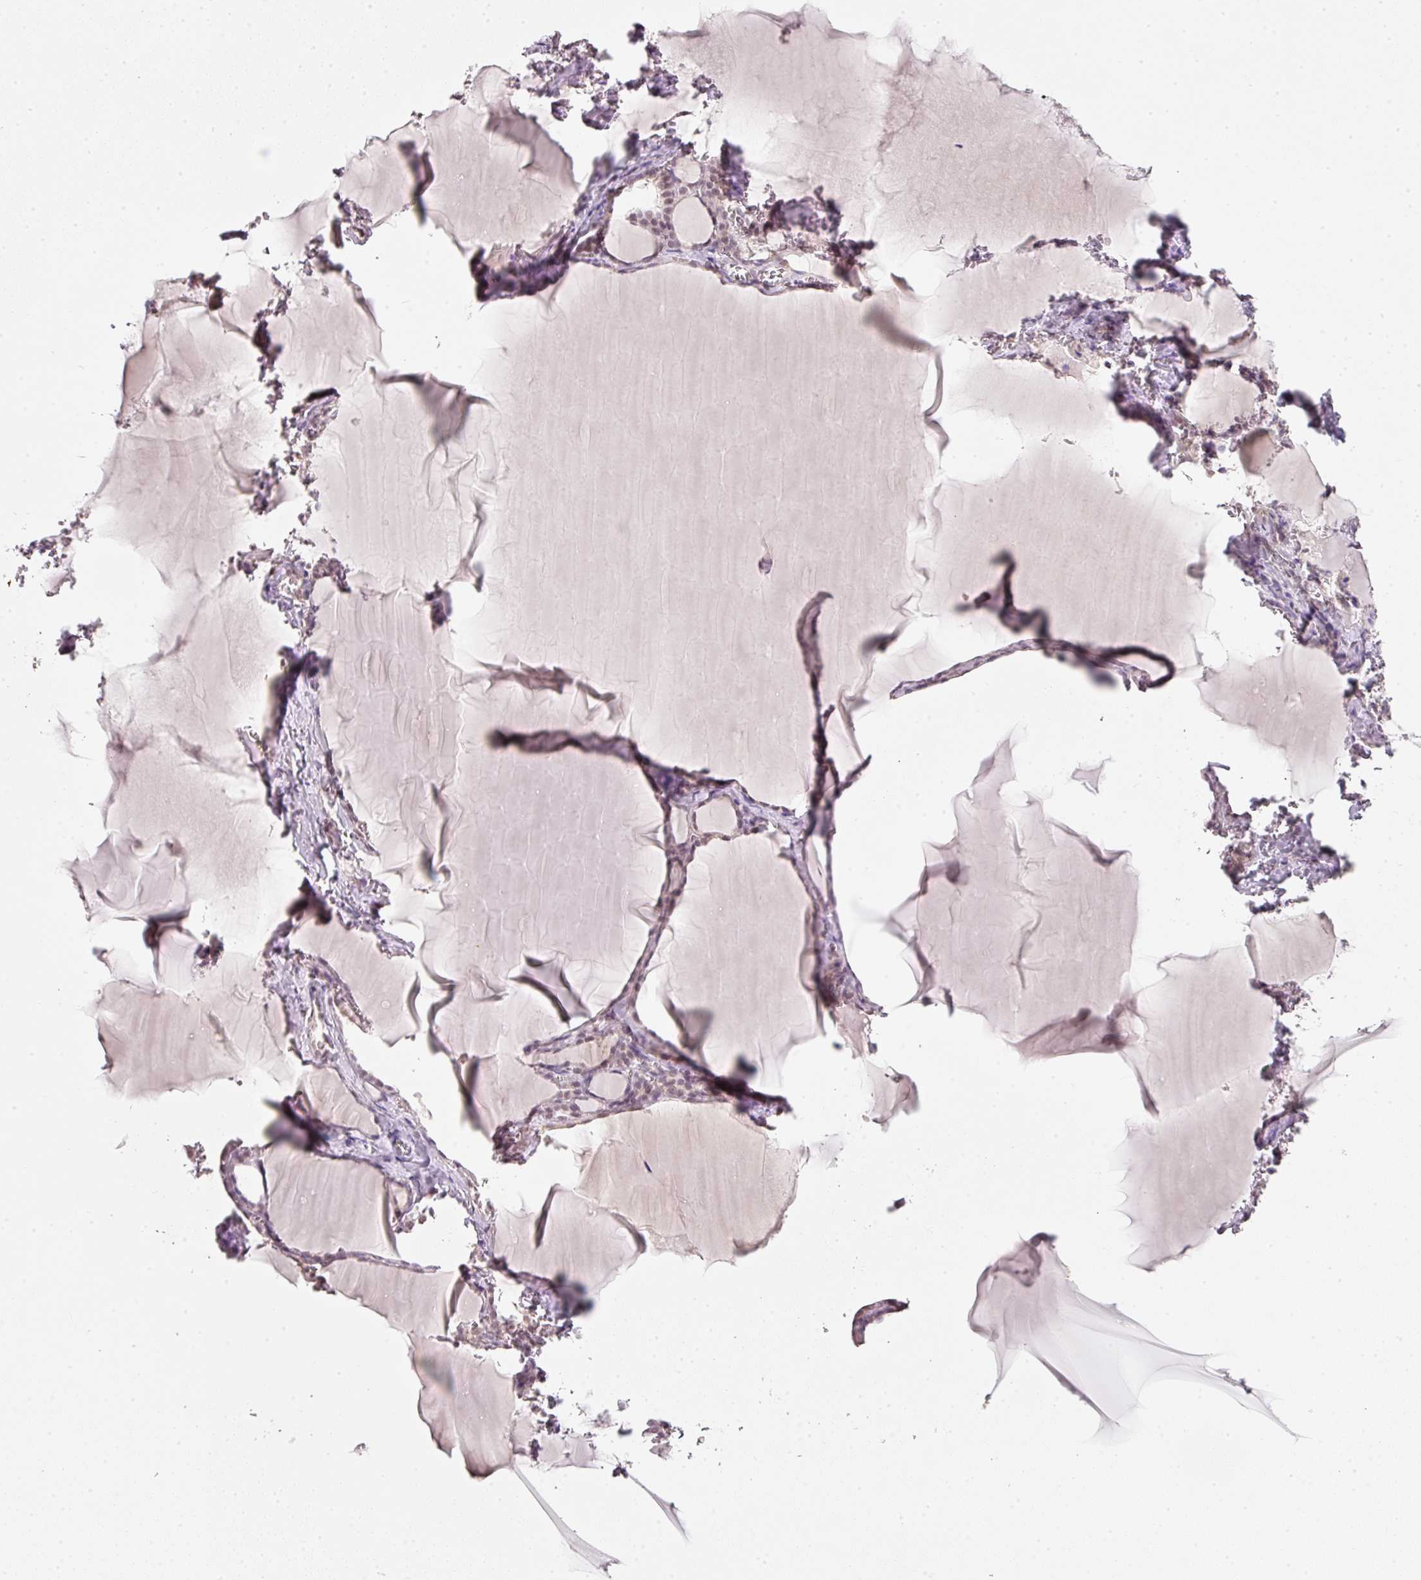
{"staining": {"intensity": "moderate", "quantity": ">75%", "location": "nuclear"}, "tissue": "thyroid gland", "cell_type": "Glandular cells", "image_type": "normal", "snomed": [{"axis": "morphology", "description": "Normal tissue, NOS"}, {"axis": "topography", "description": "Thyroid gland"}], "caption": "Immunohistochemistry (IHC) staining of unremarkable thyroid gland, which reveals medium levels of moderate nuclear staining in about >75% of glandular cells indicating moderate nuclear protein expression. The staining was performed using DAB (3,3'-diaminobenzidine) (brown) for protein detection and nuclei were counterstained in hematoxylin (blue).", "gene": "FSTL3", "patient": {"sex": "female", "age": 49}}